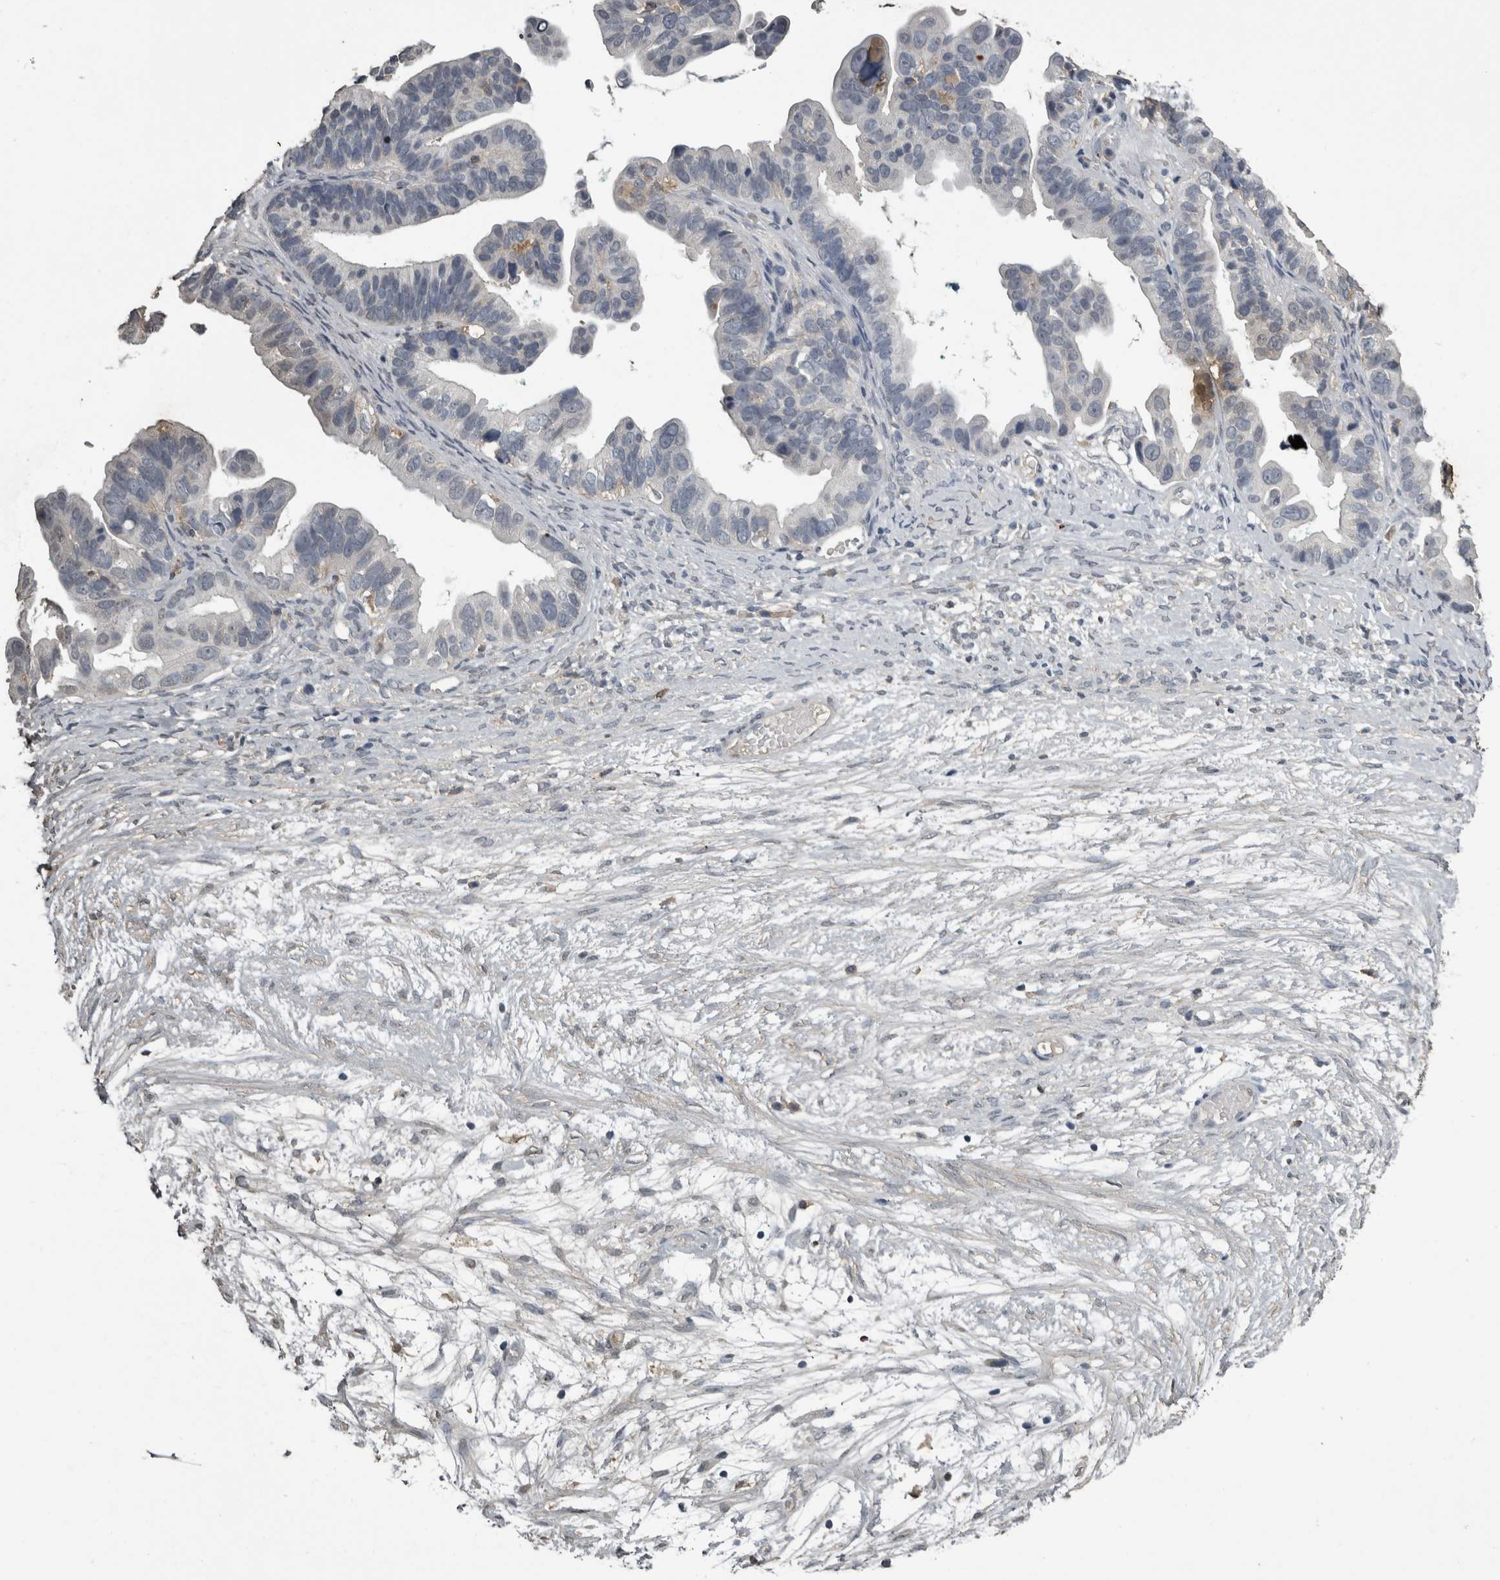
{"staining": {"intensity": "negative", "quantity": "none", "location": "none"}, "tissue": "ovarian cancer", "cell_type": "Tumor cells", "image_type": "cancer", "snomed": [{"axis": "morphology", "description": "Cystadenocarcinoma, serous, NOS"}, {"axis": "topography", "description": "Ovary"}], "caption": "There is no significant staining in tumor cells of ovarian cancer (serous cystadenocarcinoma).", "gene": "PIK3AP1", "patient": {"sex": "female", "age": 56}}